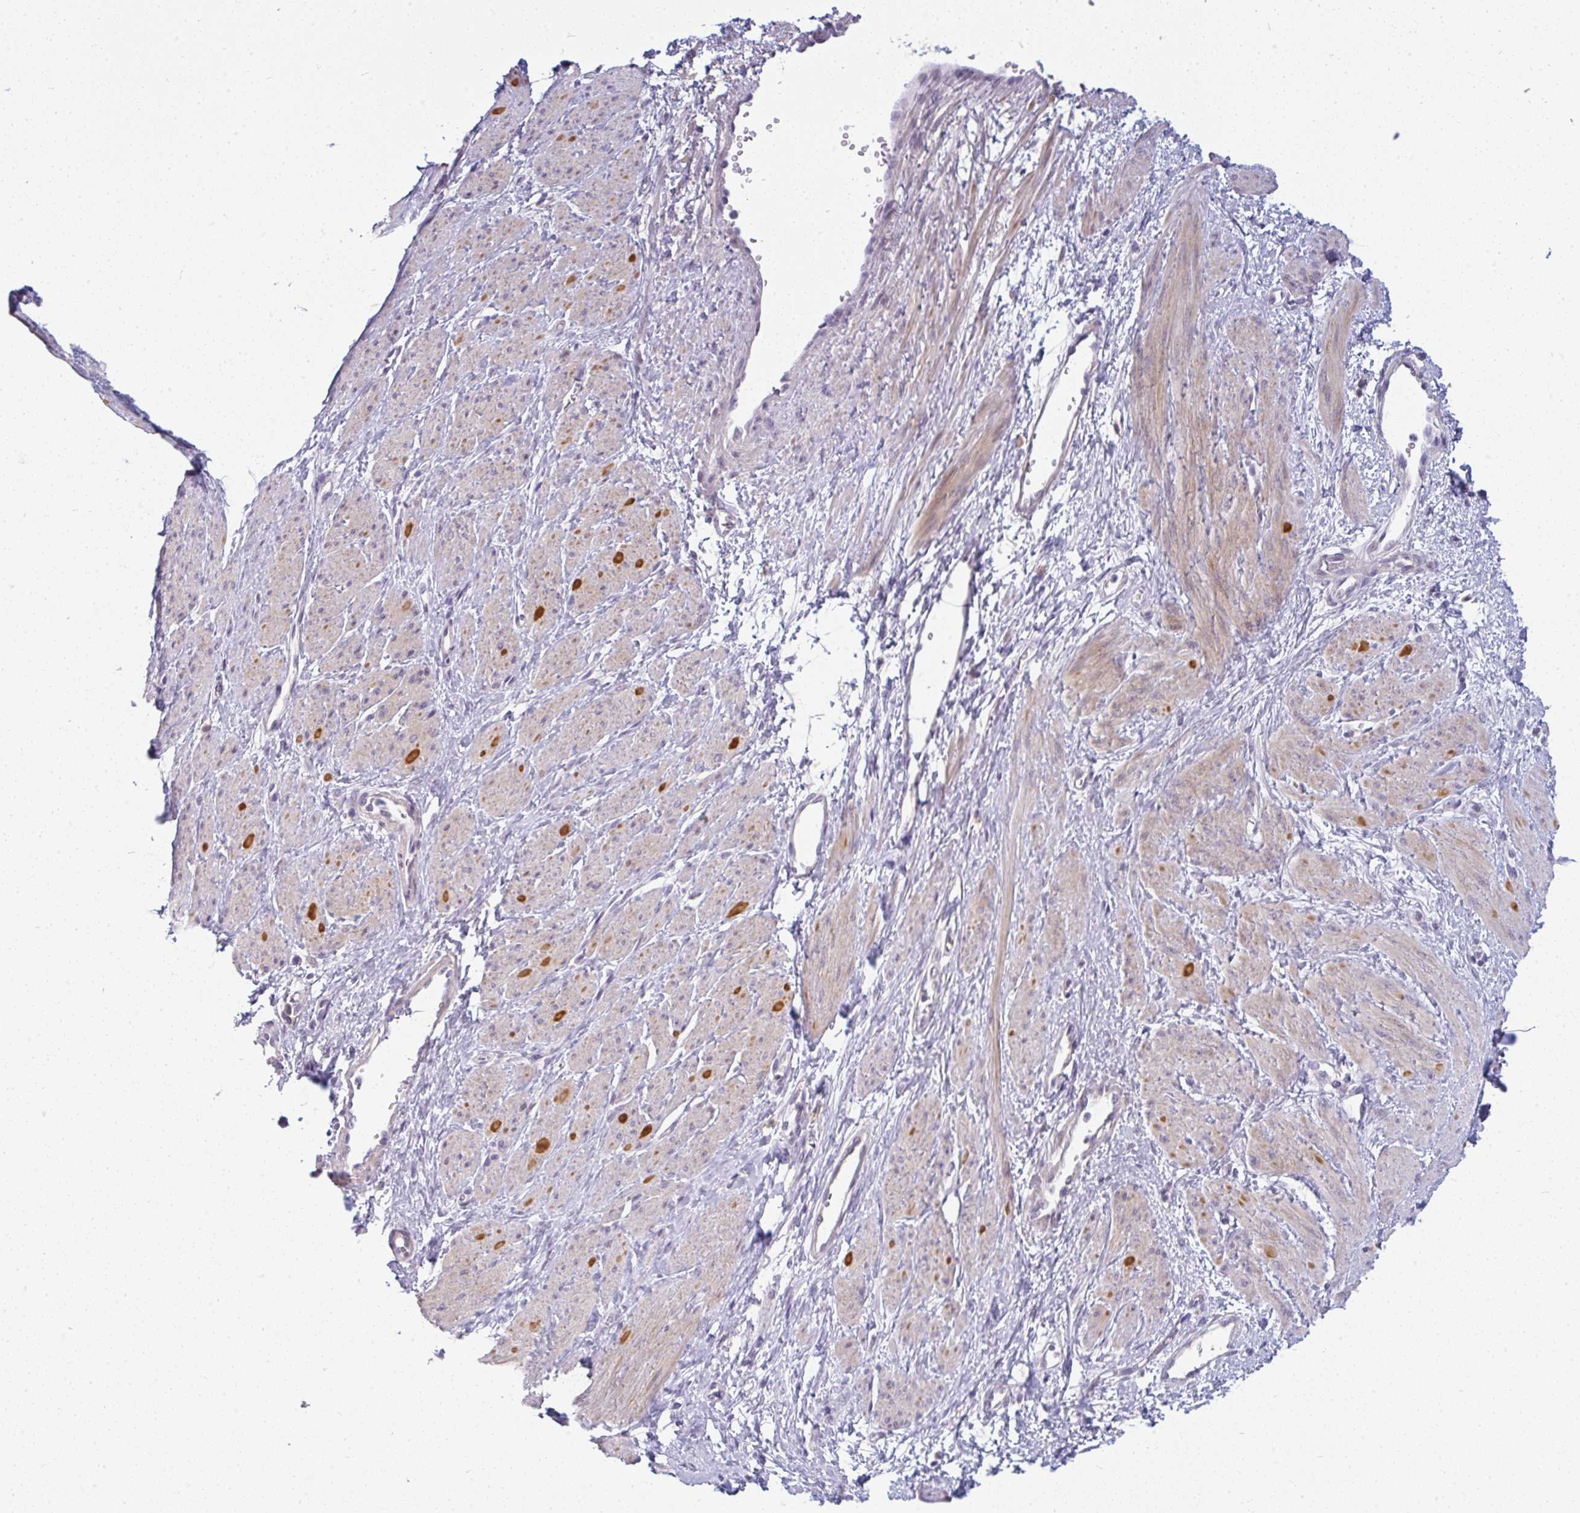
{"staining": {"intensity": "moderate", "quantity": "<25%", "location": "cytoplasmic/membranous,nuclear"}, "tissue": "smooth muscle", "cell_type": "Smooth muscle cells", "image_type": "normal", "snomed": [{"axis": "morphology", "description": "Normal tissue, NOS"}, {"axis": "topography", "description": "Smooth muscle"}, {"axis": "topography", "description": "Uterus"}], "caption": "Immunohistochemistry image of benign human smooth muscle stained for a protein (brown), which reveals low levels of moderate cytoplasmic/membranous,nuclear positivity in approximately <25% of smooth muscle cells.", "gene": "PPFIA4", "patient": {"sex": "female", "age": 39}}